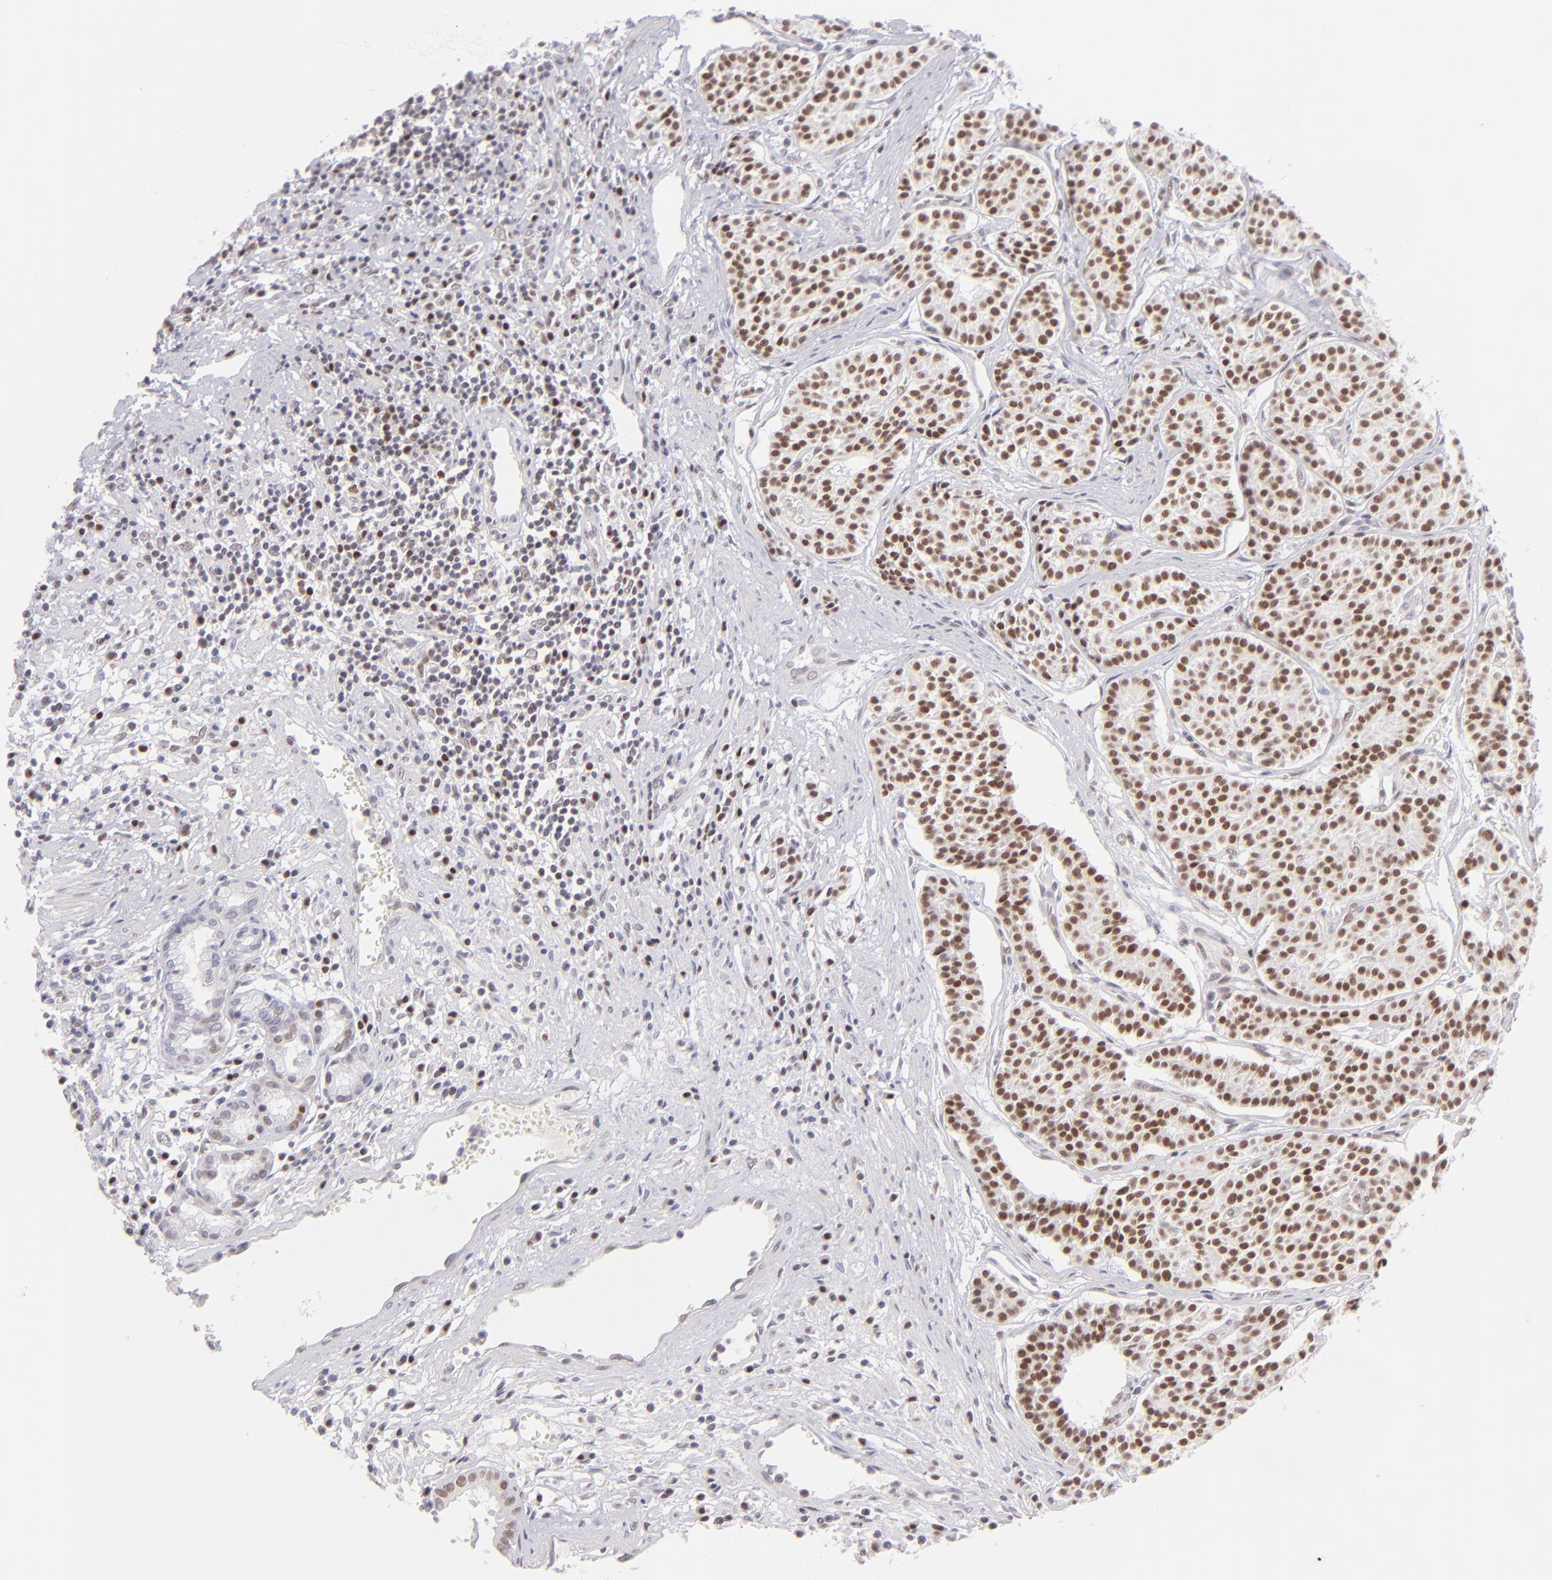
{"staining": {"intensity": "moderate", "quantity": ">75%", "location": "nuclear"}, "tissue": "carcinoid", "cell_type": "Tumor cells", "image_type": "cancer", "snomed": [{"axis": "morphology", "description": "Carcinoid, malignant, NOS"}, {"axis": "topography", "description": "Stomach"}], "caption": "Immunohistochemistry (IHC) image of neoplastic tissue: carcinoid (malignant) stained using immunohistochemistry (IHC) exhibits medium levels of moderate protein expression localized specifically in the nuclear of tumor cells, appearing as a nuclear brown color.", "gene": "POU2F1", "patient": {"sex": "female", "age": 76}}